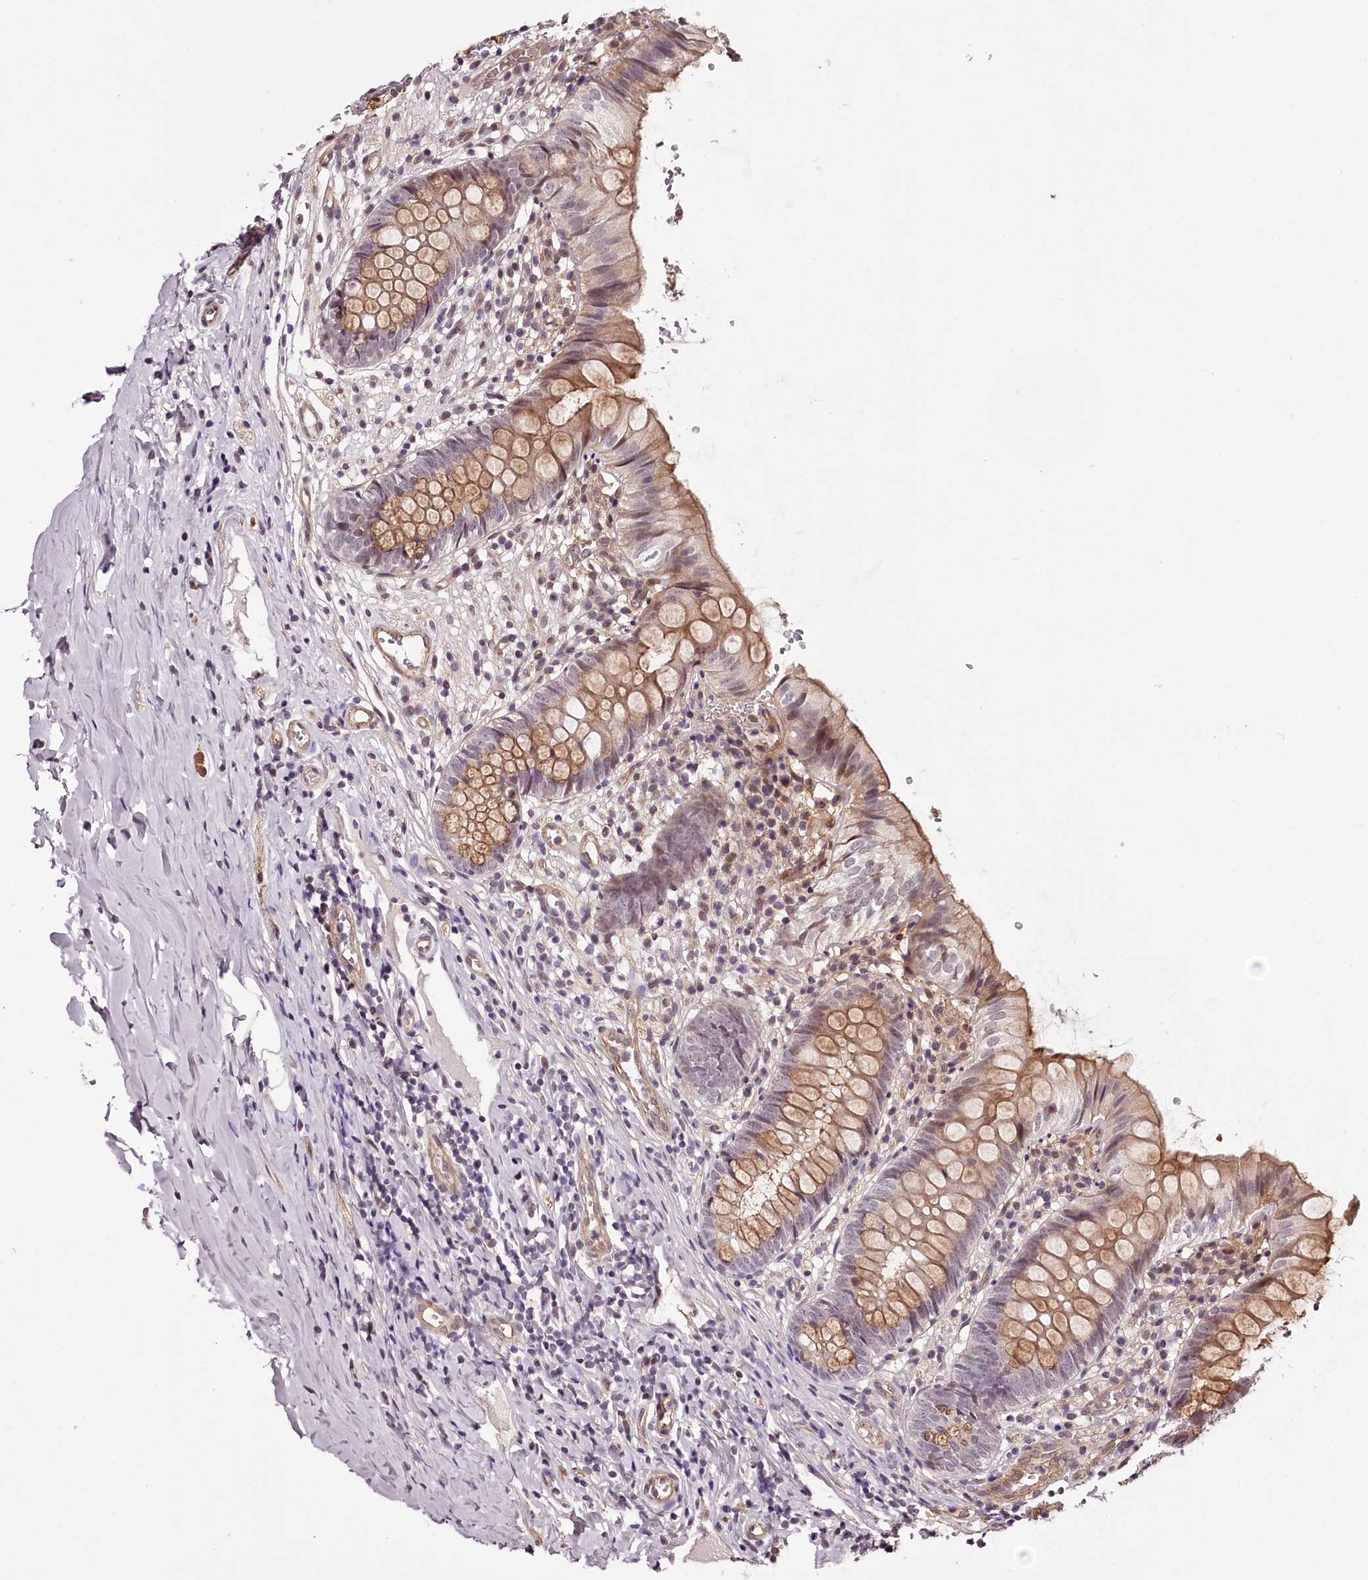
{"staining": {"intensity": "moderate", "quantity": "25%-75%", "location": "cytoplasmic/membranous"}, "tissue": "appendix", "cell_type": "Glandular cells", "image_type": "normal", "snomed": [{"axis": "morphology", "description": "Normal tissue, NOS"}, {"axis": "topography", "description": "Appendix"}], "caption": "Glandular cells show moderate cytoplasmic/membranous staining in about 25%-75% of cells in benign appendix.", "gene": "TTC33", "patient": {"sex": "male", "age": 8}}